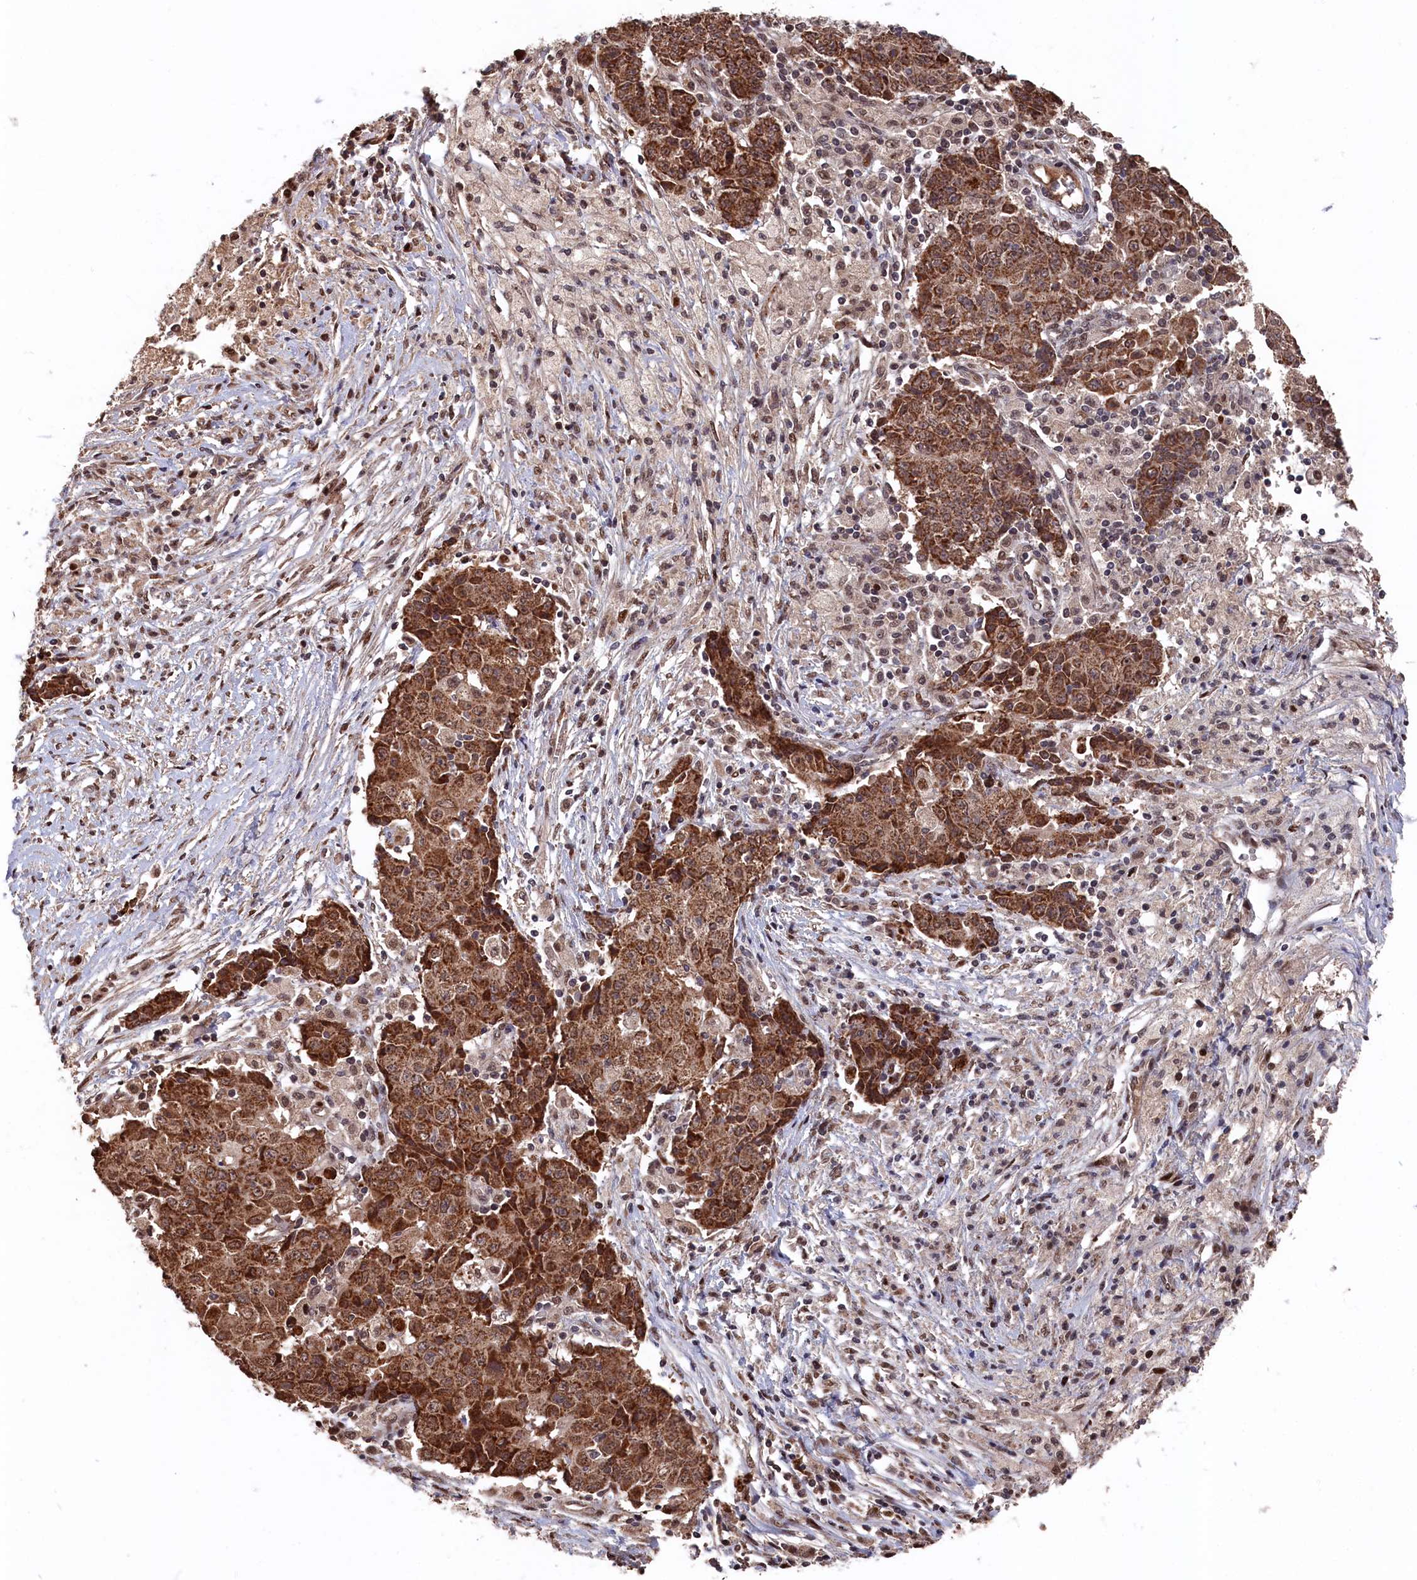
{"staining": {"intensity": "moderate", "quantity": ">75%", "location": "cytoplasmic/membranous,nuclear"}, "tissue": "ovarian cancer", "cell_type": "Tumor cells", "image_type": "cancer", "snomed": [{"axis": "morphology", "description": "Carcinoma, endometroid"}, {"axis": "topography", "description": "Ovary"}], "caption": "Protein expression analysis of ovarian cancer (endometroid carcinoma) displays moderate cytoplasmic/membranous and nuclear expression in about >75% of tumor cells.", "gene": "CLPX", "patient": {"sex": "female", "age": 42}}